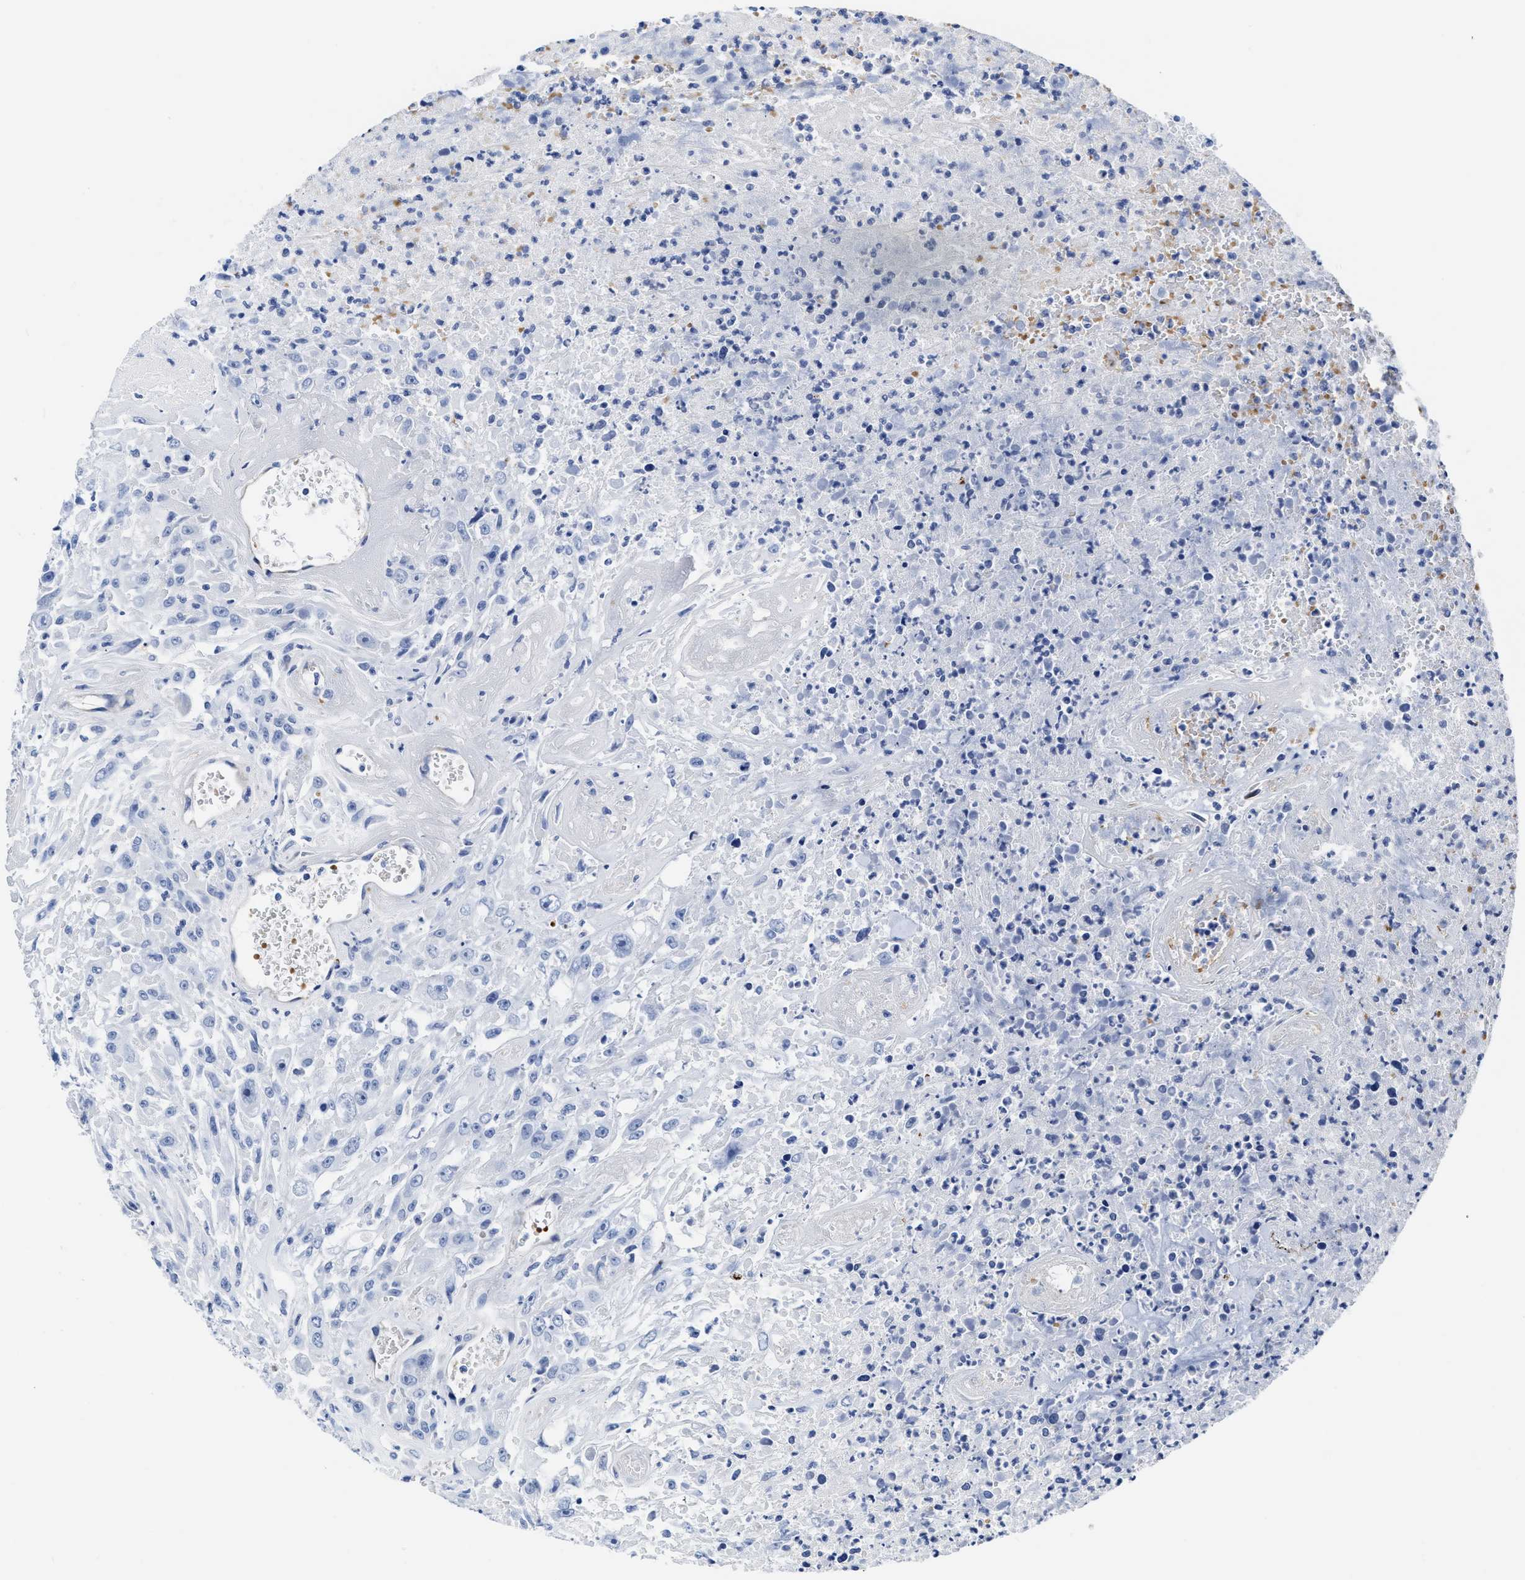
{"staining": {"intensity": "negative", "quantity": "none", "location": "none"}, "tissue": "urothelial cancer", "cell_type": "Tumor cells", "image_type": "cancer", "snomed": [{"axis": "morphology", "description": "Urothelial carcinoma, High grade"}, {"axis": "topography", "description": "Urinary bladder"}], "caption": "This is an IHC image of high-grade urothelial carcinoma. There is no expression in tumor cells.", "gene": "KCNMB3", "patient": {"sex": "male", "age": 46}}